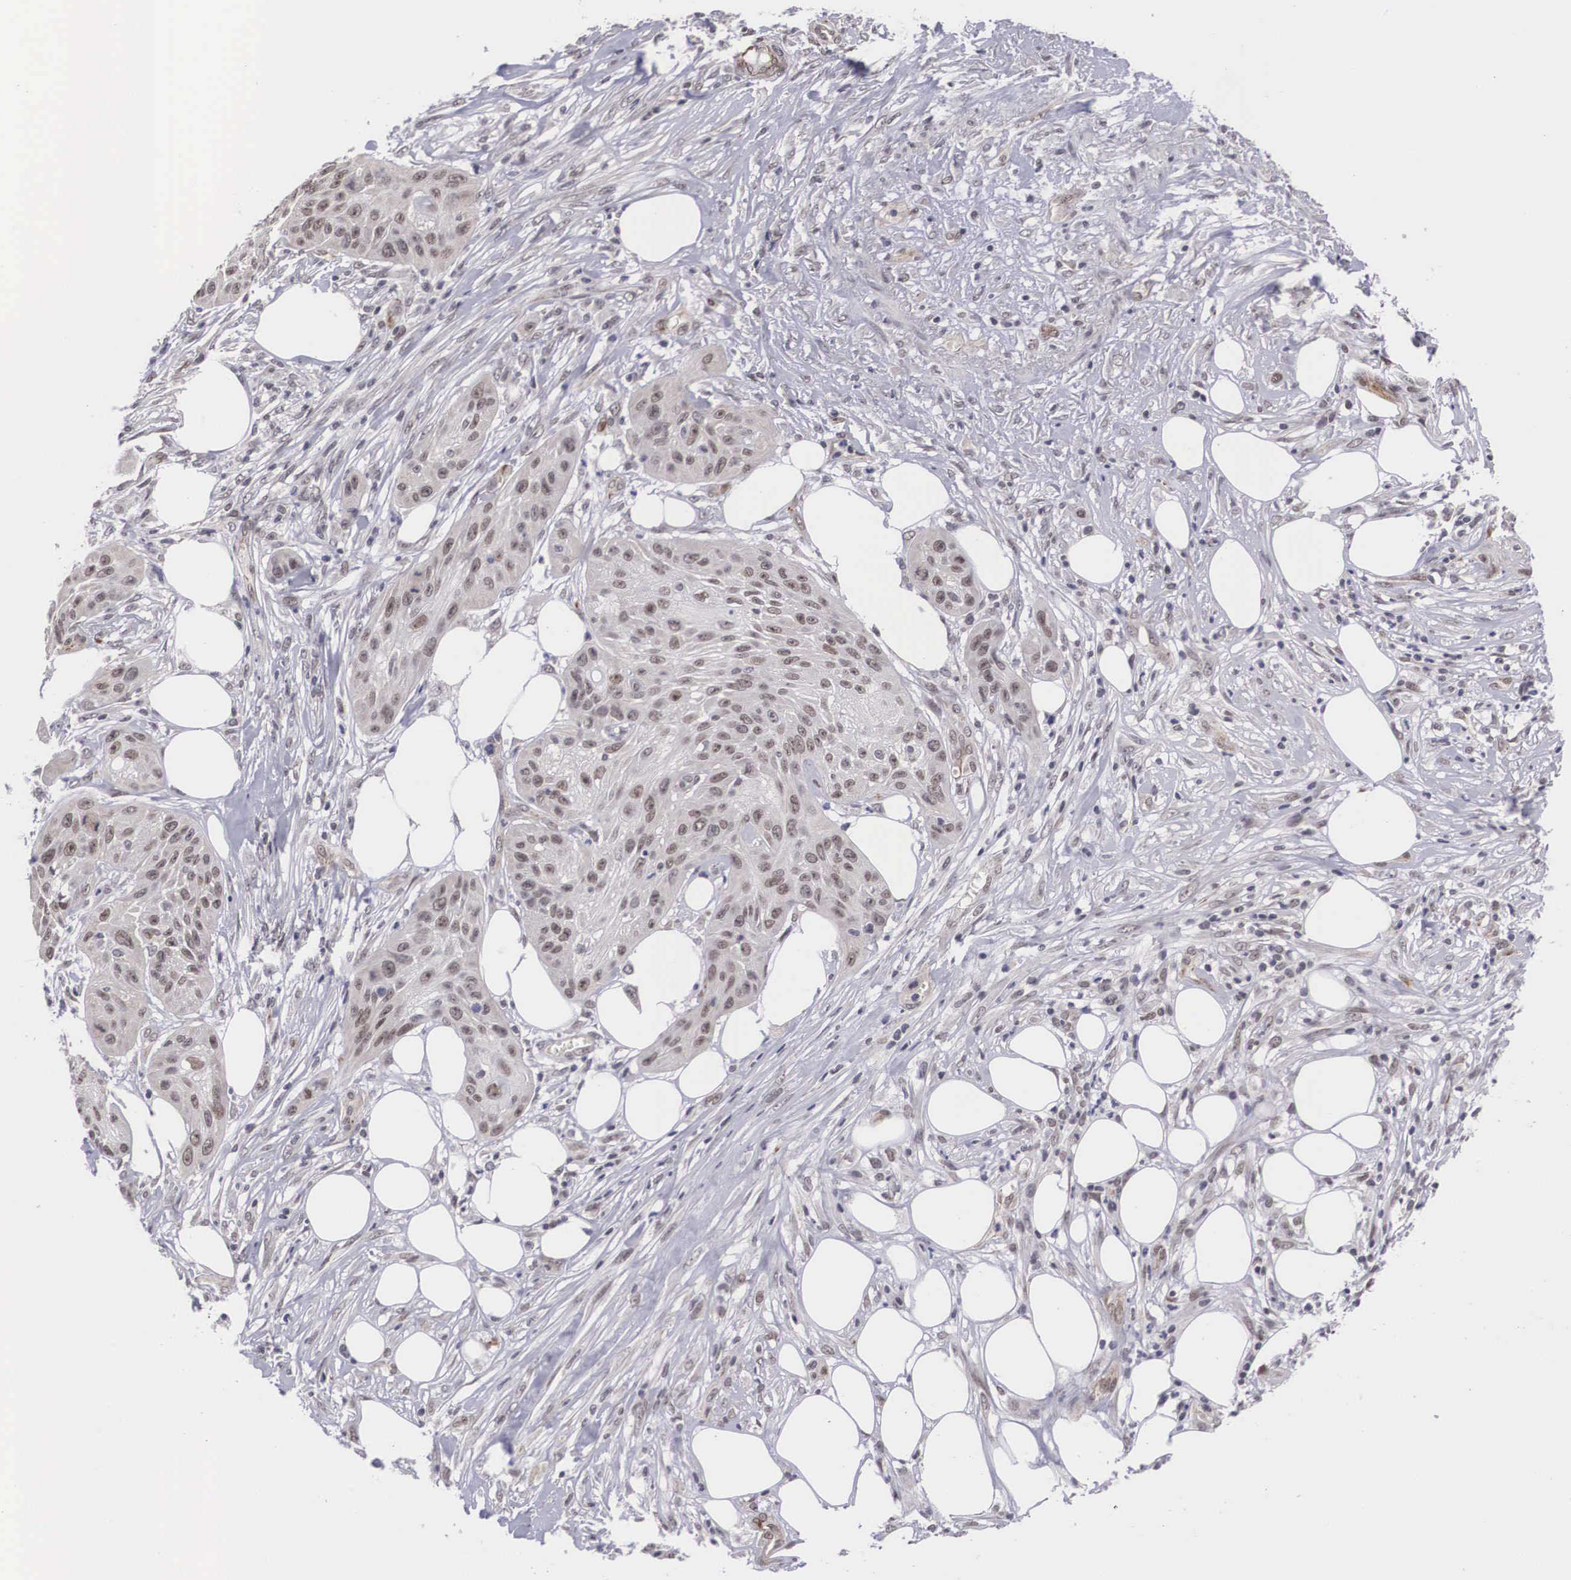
{"staining": {"intensity": "weak", "quantity": "25%-75%", "location": "nuclear"}, "tissue": "skin cancer", "cell_type": "Tumor cells", "image_type": "cancer", "snomed": [{"axis": "morphology", "description": "Squamous cell carcinoma, NOS"}, {"axis": "topography", "description": "Skin"}], "caption": "Immunohistochemistry (IHC) photomicrograph of neoplastic tissue: human skin cancer stained using IHC reveals low levels of weak protein expression localized specifically in the nuclear of tumor cells, appearing as a nuclear brown color.", "gene": "MORC2", "patient": {"sex": "female", "age": 88}}